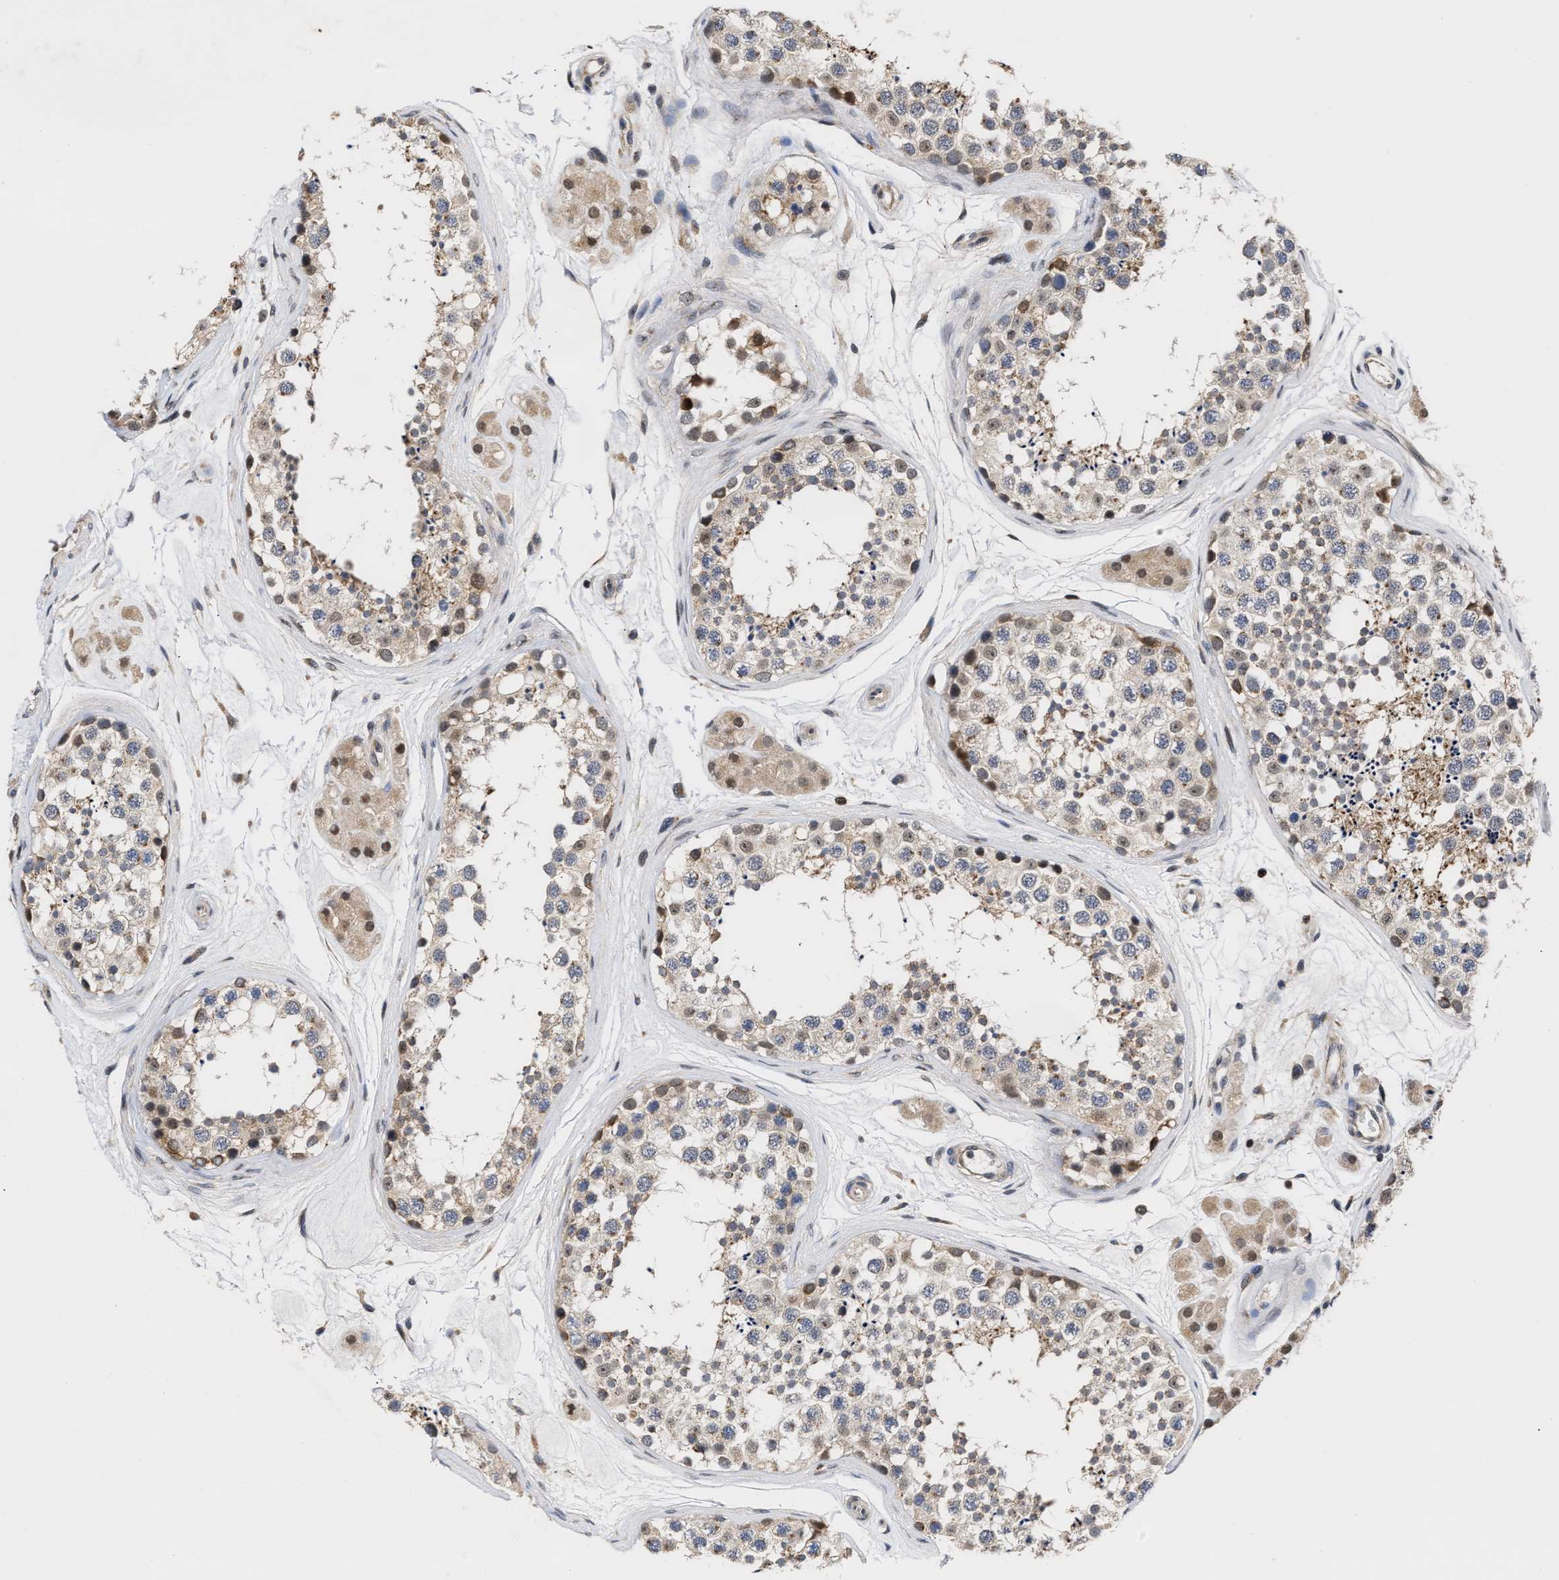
{"staining": {"intensity": "weak", "quantity": "25%-75%", "location": "cytoplasmic/membranous,nuclear"}, "tissue": "testis", "cell_type": "Cells in seminiferous ducts", "image_type": "normal", "snomed": [{"axis": "morphology", "description": "Normal tissue, NOS"}, {"axis": "topography", "description": "Testis"}], "caption": "Immunohistochemistry photomicrograph of benign testis stained for a protein (brown), which demonstrates low levels of weak cytoplasmic/membranous,nuclear expression in about 25%-75% of cells in seminiferous ducts.", "gene": "CLIP2", "patient": {"sex": "male", "age": 56}}